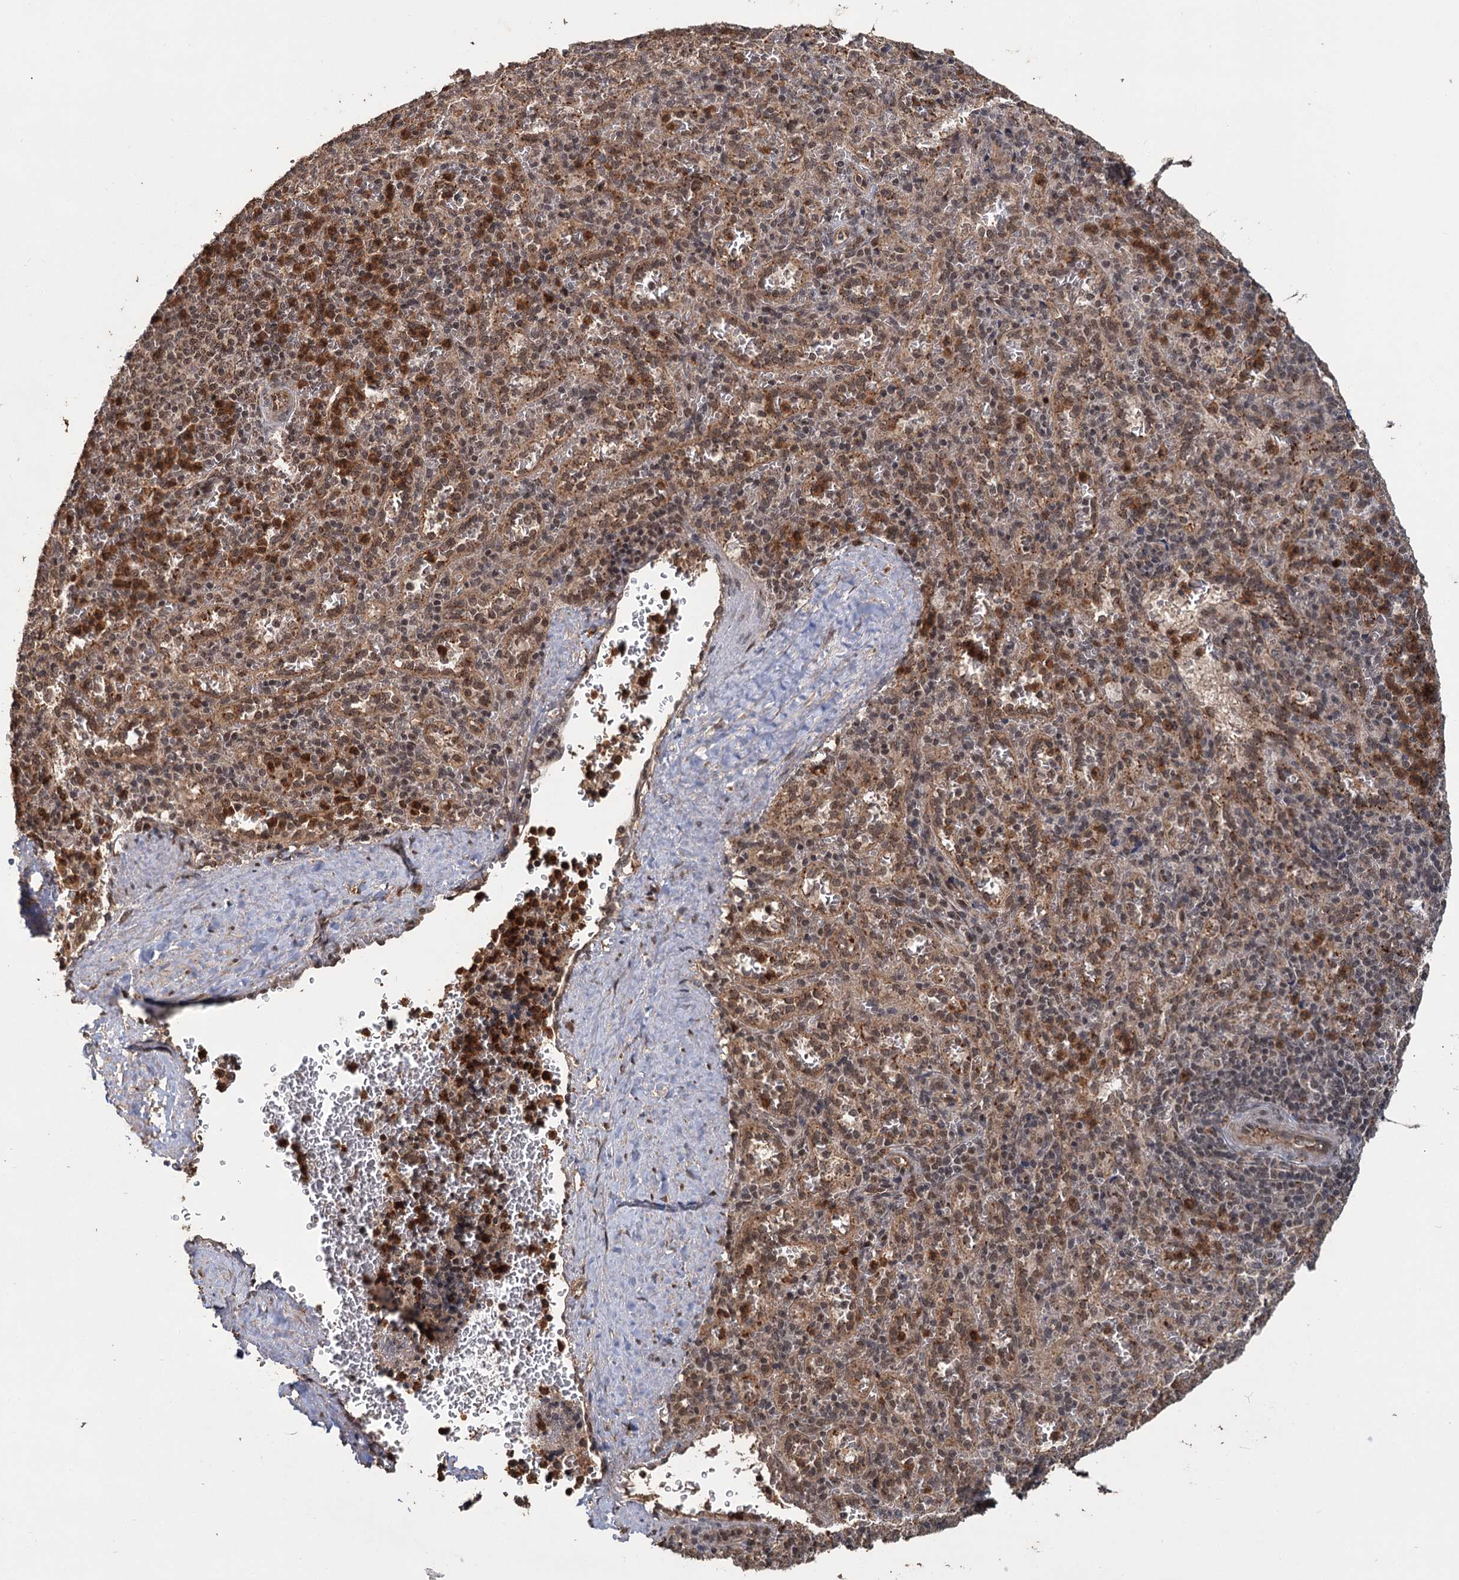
{"staining": {"intensity": "strong", "quantity": "<25%", "location": "cytoplasmic/membranous,nuclear"}, "tissue": "spleen", "cell_type": "Cells in red pulp", "image_type": "normal", "snomed": [{"axis": "morphology", "description": "Normal tissue, NOS"}, {"axis": "topography", "description": "Spleen"}], "caption": "An immunohistochemistry (IHC) histopathology image of benign tissue is shown. Protein staining in brown highlights strong cytoplasmic/membranous,nuclear positivity in spleen within cells in red pulp. The staining was performed using DAB (3,3'-diaminobenzidine), with brown indicating positive protein expression. Nuclei are stained blue with hematoxylin.", "gene": "KANSL2", "patient": {"sex": "female", "age": 21}}